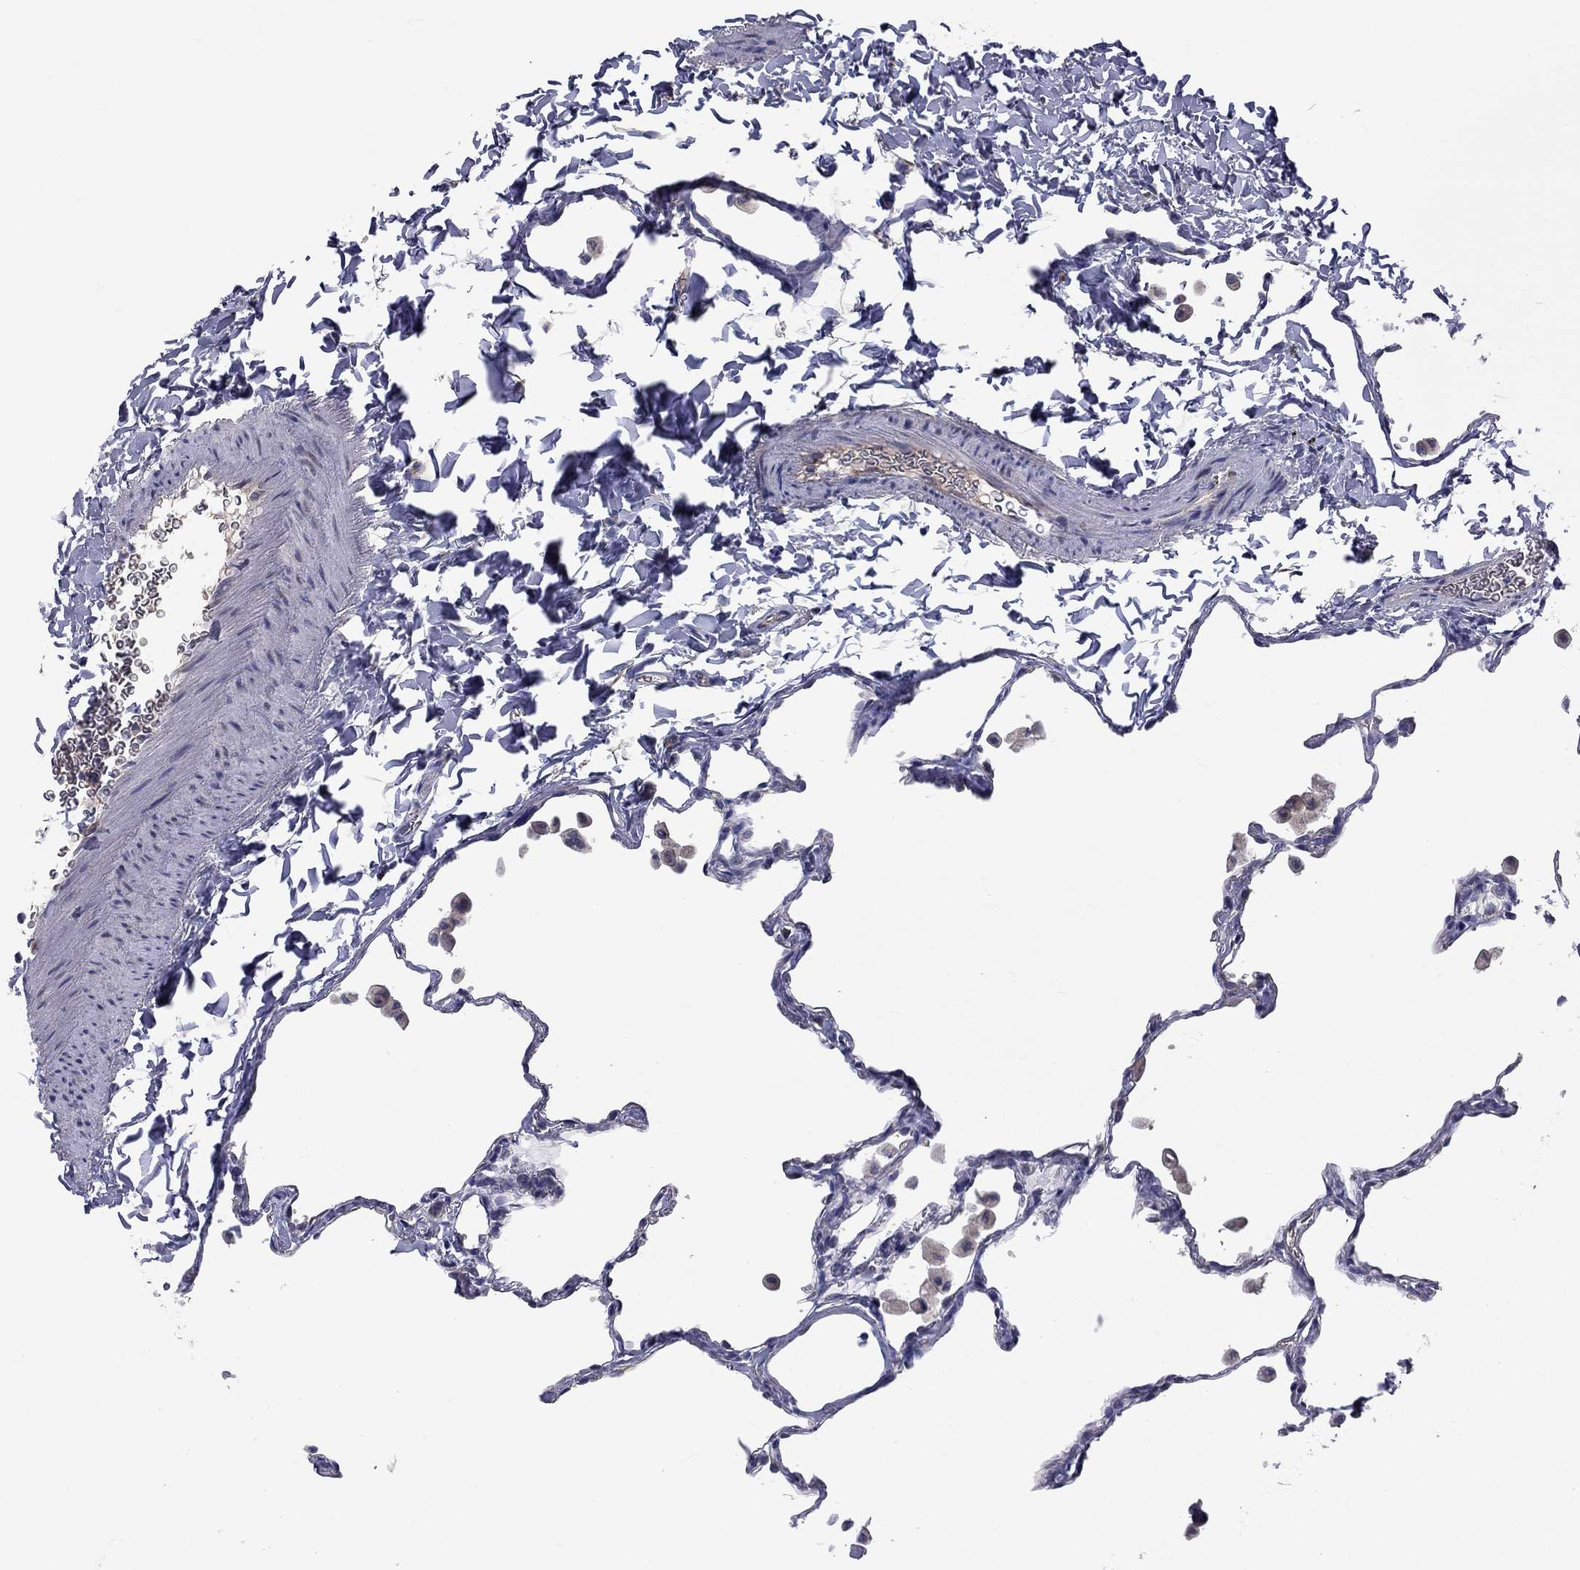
{"staining": {"intensity": "negative", "quantity": "none", "location": "none"}, "tissue": "lung", "cell_type": "Alveolar cells", "image_type": "normal", "snomed": [{"axis": "morphology", "description": "Normal tissue, NOS"}, {"axis": "topography", "description": "Lung"}], "caption": "Micrograph shows no protein positivity in alveolar cells of normal lung.", "gene": "UNC119B", "patient": {"sex": "female", "age": 47}}